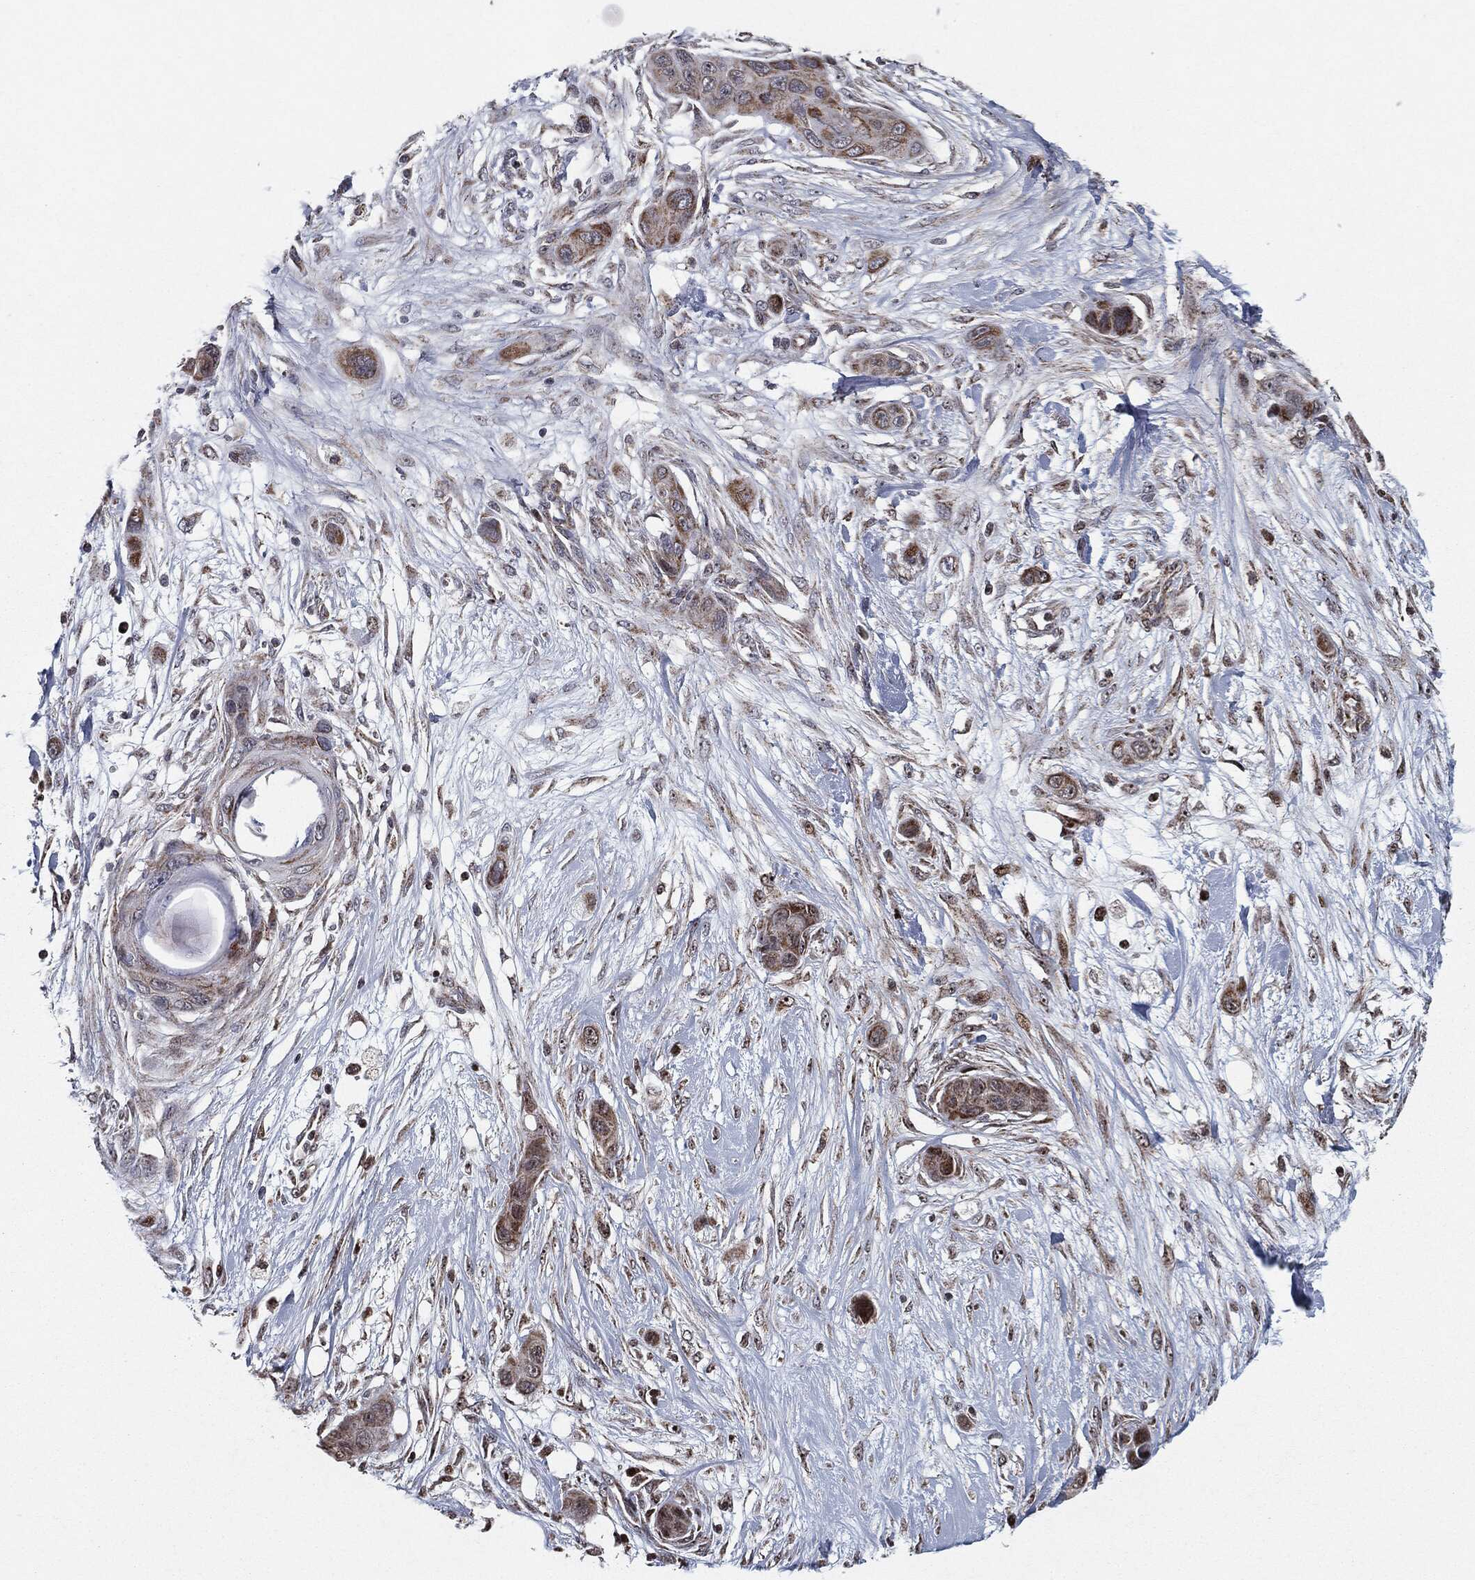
{"staining": {"intensity": "moderate", "quantity": "25%-75%", "location": "cytoplasmic/membranous"}, "tissue": "skin cancer", "cell_type": "Tumor cells", "image_type": "cancer", "snomed": [{"axis": "morphology", "description": "Squamous cell carcinoma, NOS"}, {"axis": "topography", "description": "Skin"}], "caption": "Immunohistochemistry image of neoplastic tissue: human skin cancer stained using immunohistochemistry demonstrates medium levels of moderate protein expression localized specifically in the cytoplasmic/membranous of tumor cells, appearing as a cytoplasmic/membranous brown color.", "gene": "CHCHD2", "patient": {"sex": "male", "age": 79}}